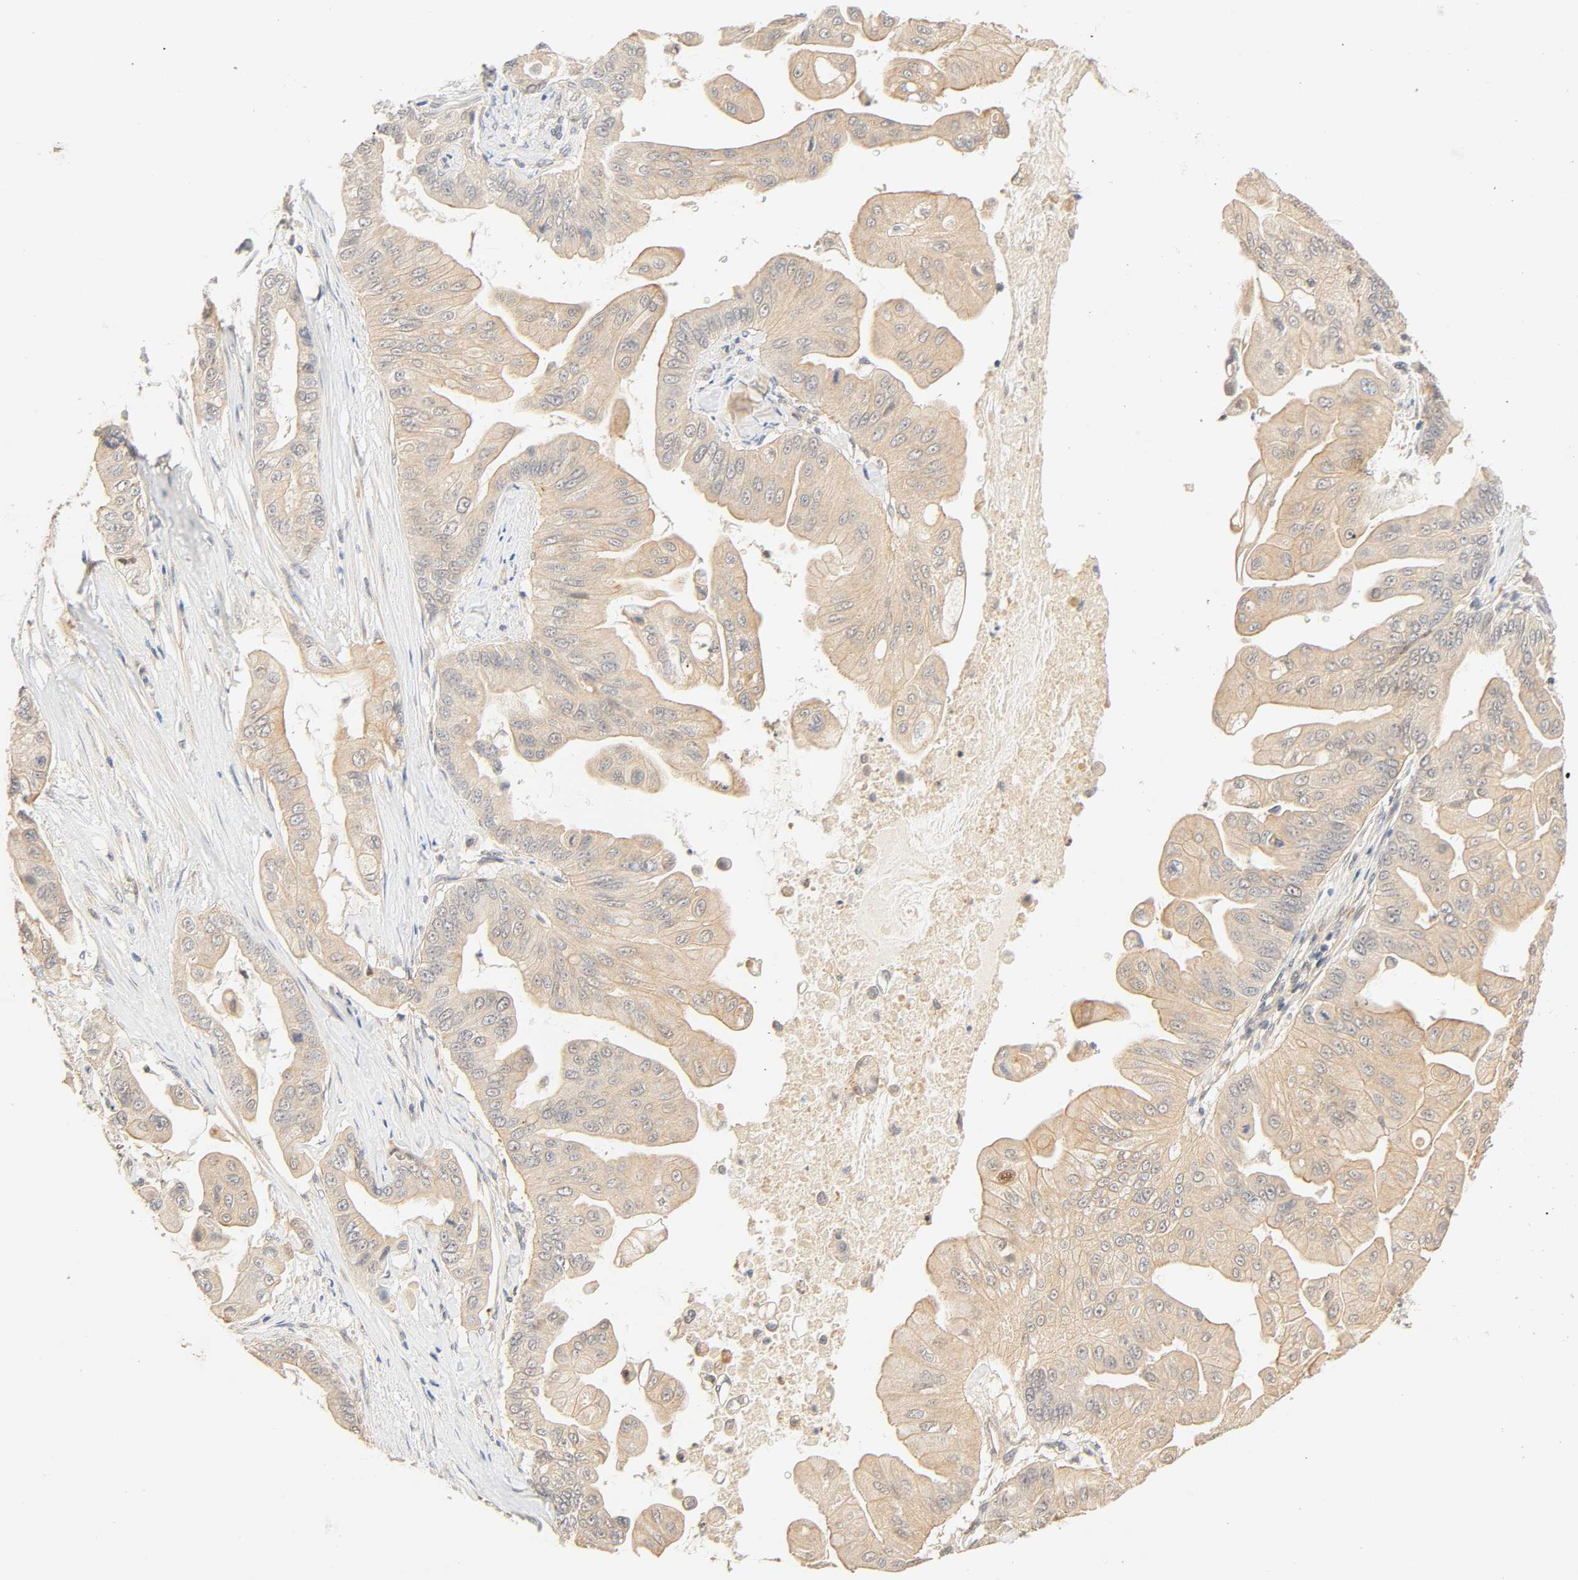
{"staining": {"intensity": "weak", "quantity": ">75%", "location": "cytoplasmic/membranous"}, "tissue": "pancreatic cancer", "cell_type": "Tumor cells", "image_type": "cancer", "snomed": [{"axis": "morphology", "description": "Adenocarcinoma, NOS"}, {"axis": "topography", "description": "Pancreas"}], "caption": "A micrograph of human adenocarcinoma (pancreatic) stained for a protein reveals weak cytoplasmic/membranous brown staining in tumor cells.", "gene": "CACNA1G", "patient": {"sex": "female", "age": 75}}